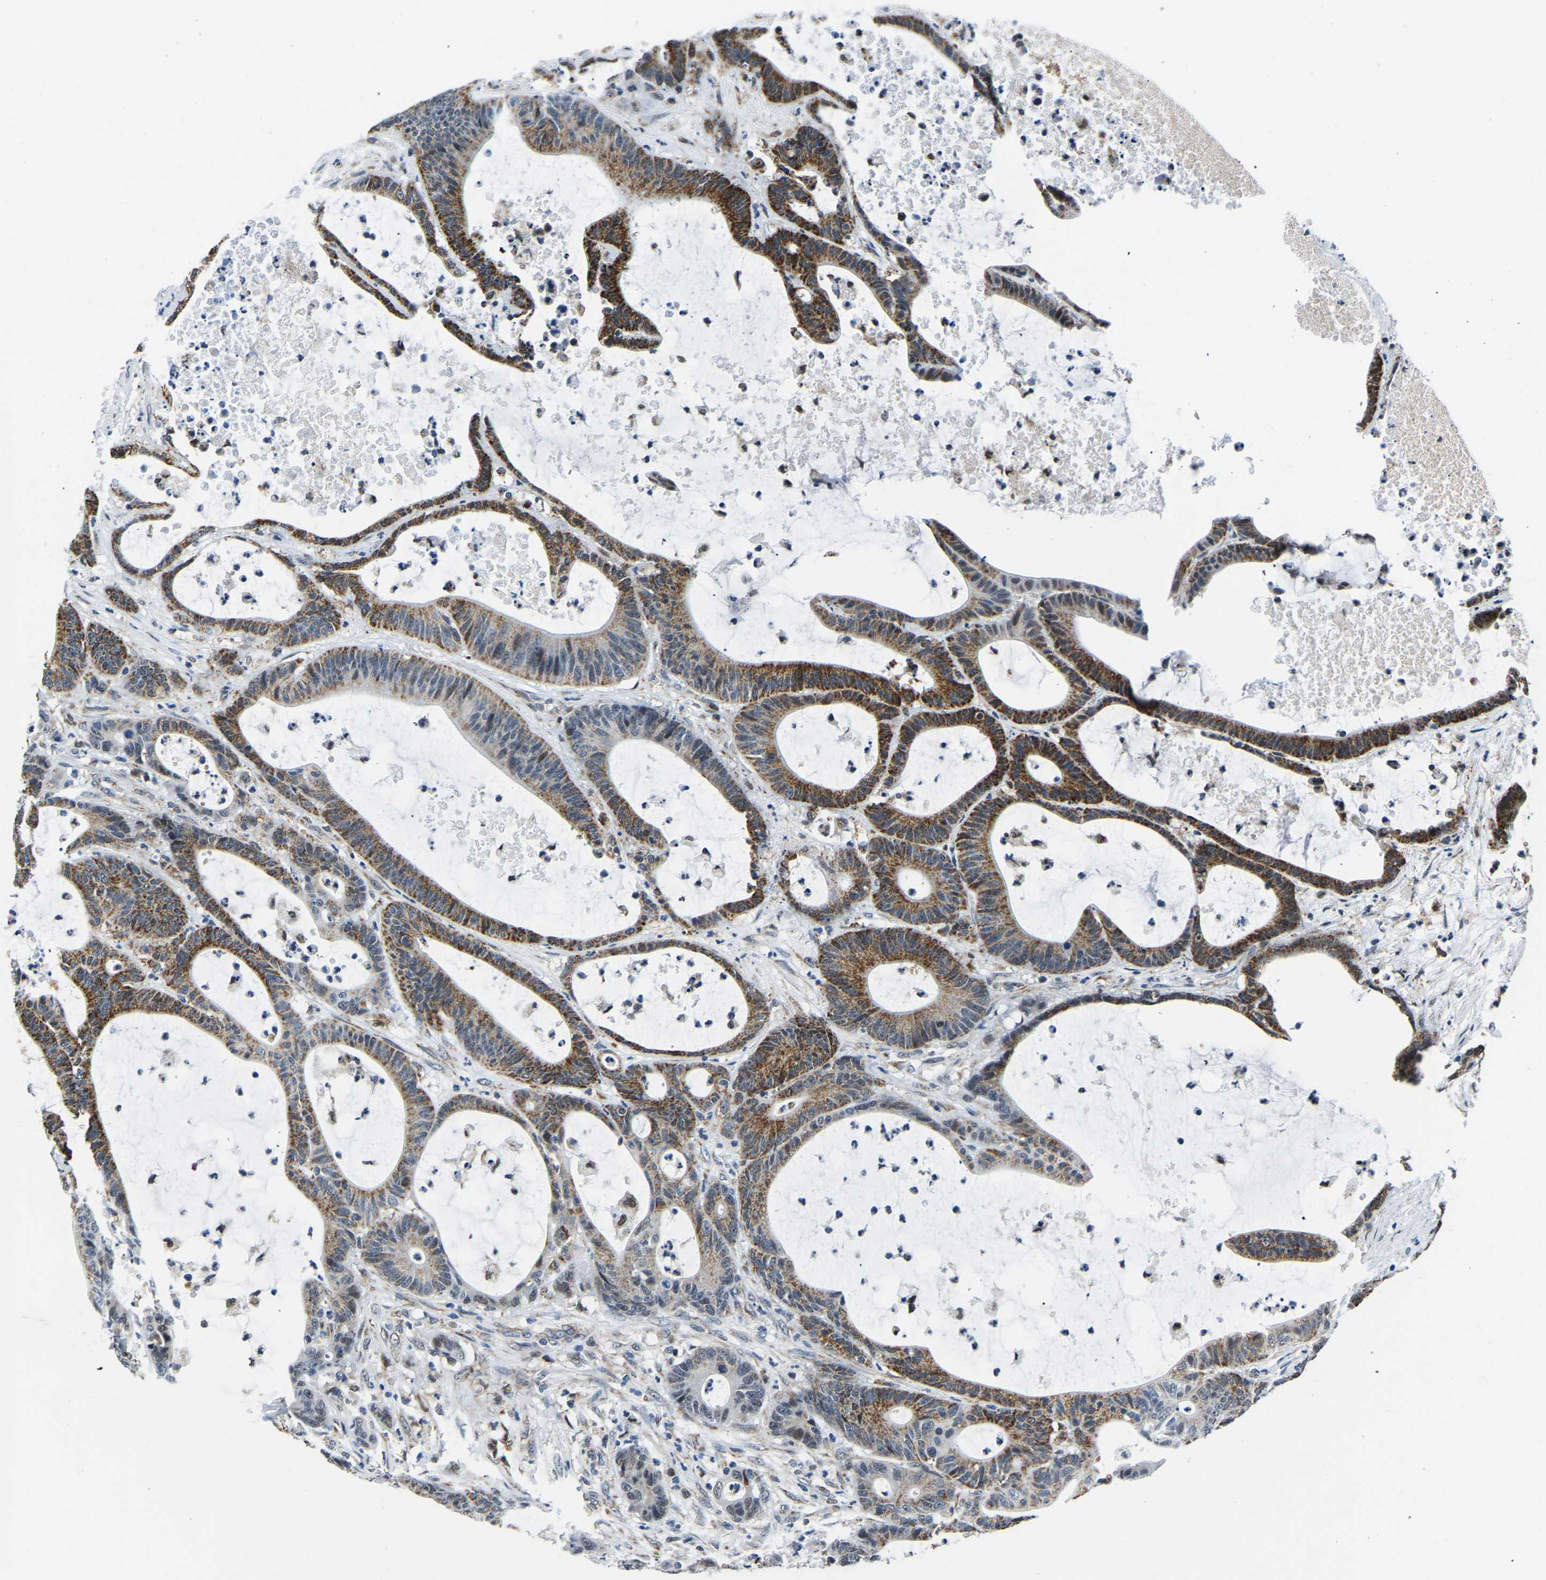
{"staining": {"intensity": "strong", "quantity": ">75%", "location": "cytoplasmic/membranous"}, "tissue": "colorectal cancer", "cell_type": "Tumor cells", "image_type": "cancer", "snomed": [{"axis": "morphology", "description": "Adenocarcinoma, NOS"}, {"axis": "topography", "description": "Colon"}], "caption": "DAB (3,3'-diaminobenzidine) immunohistochemical staining of colorectal cancer (adenocarcinoma) shows strong cytoplasmic/membranous protein expression in approximately >75% of tumor cells. Nuclei are stained in blue.", "gene": "BNIP3L", "patient": {"sex": "female", "age": 84}}